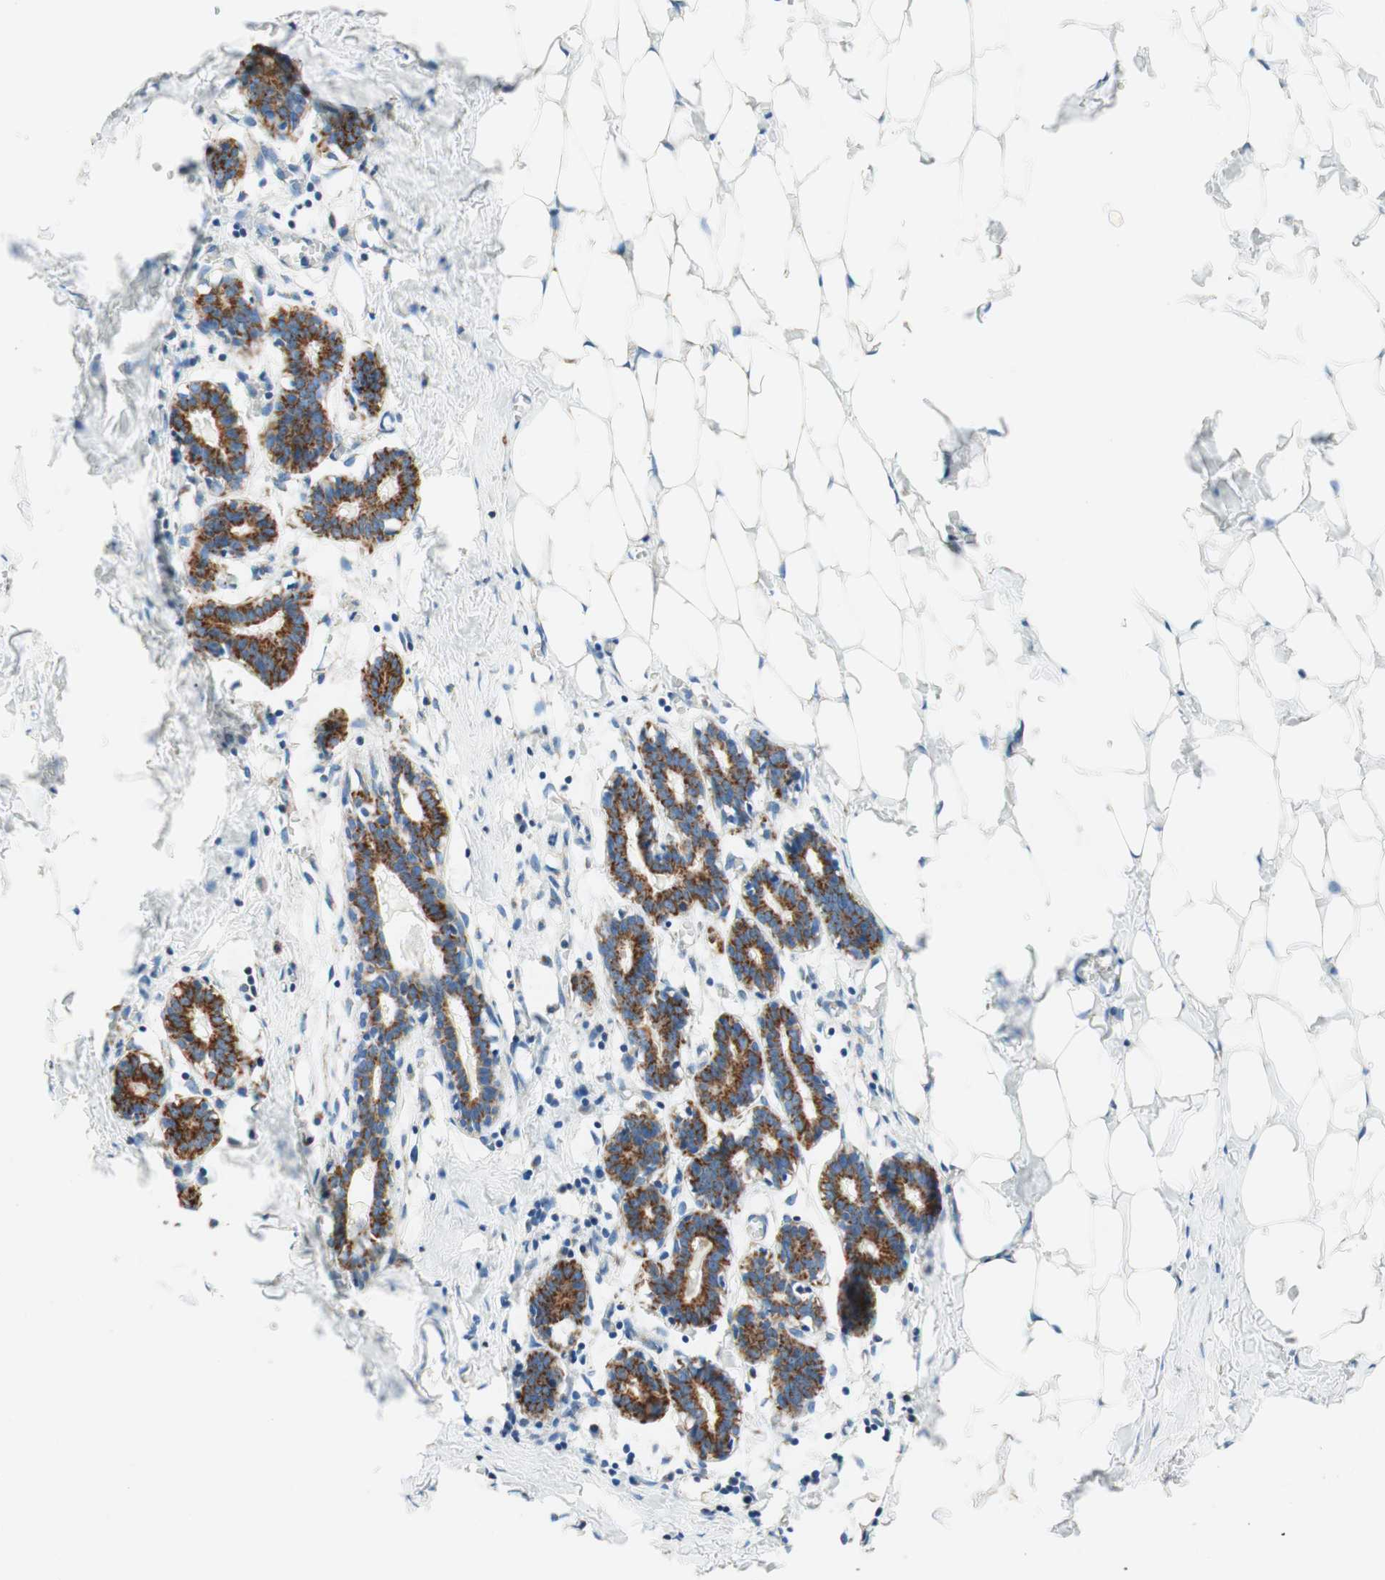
{"staining": {"intensity": "negative", "quantity": "none", "location": "none"}, "tissue": "breast", "cell_type": "Adipocytes", "image_type": "normal", "snomed": [{"axis": "morphology", "description": "Normal tissue, NOS"}, {"axis": "topography", "description": "Breast"}], "caption": "IHC image of normal breast: human breast stained with DAB (3,3'-diaminobenzidine) demonstrates no significant protein staining in adipocytes.", "gene": "TOMM20", "patient": {"sex": "female", "age": 27}}